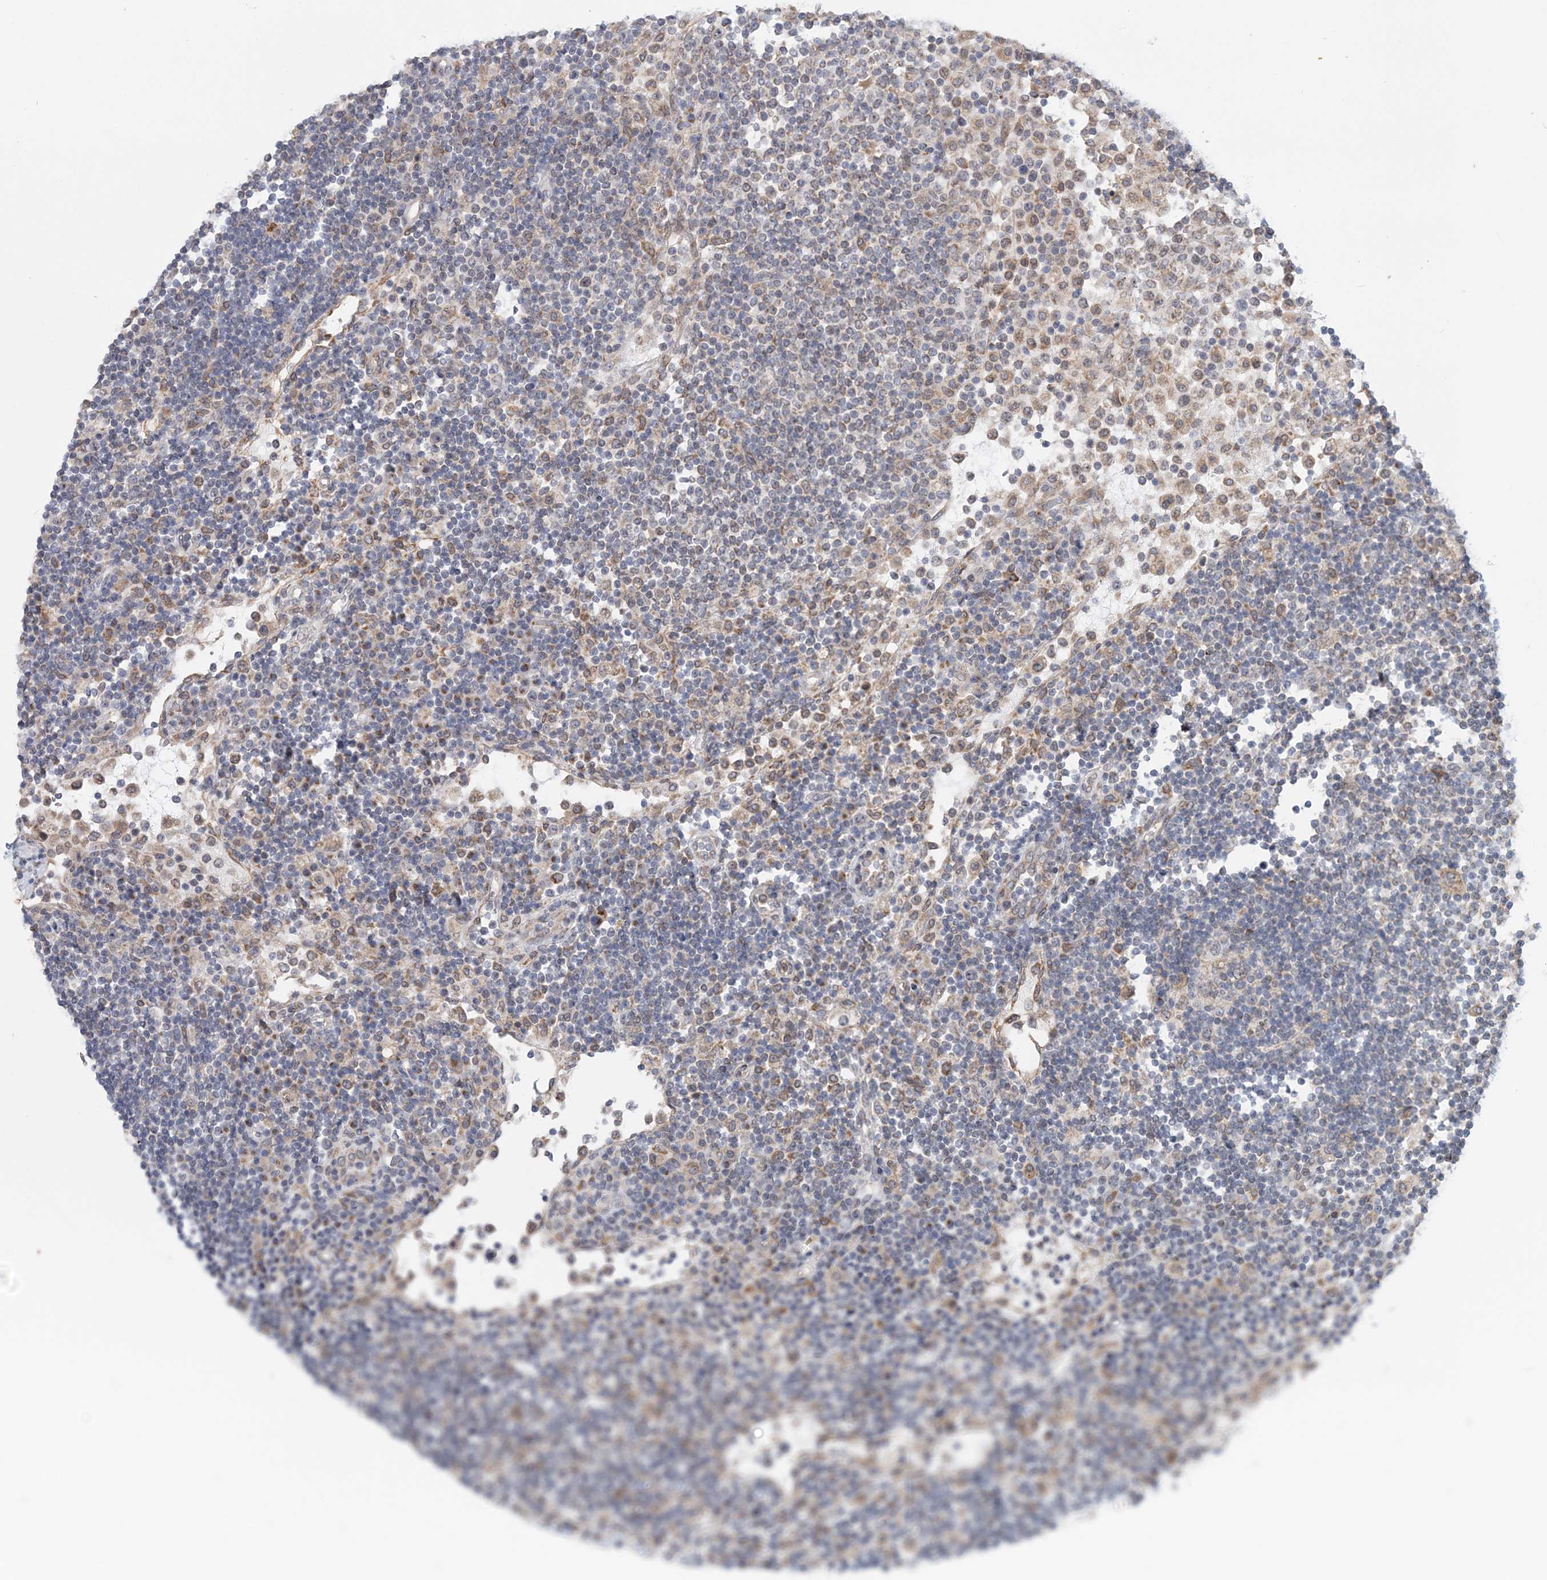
{"staining": {"intensity": "weak", "quantity": "<25%", "location": "nuclear"}, "tissue": "lymph node", "cell_type": "Germinal center cells", "image_type": "normal", "snomed": [{"axis": "morphology", "description": "Normal tissue, NOS"}, {"axis": "topography", "description": "Lymph node"}], "caption": "DAB (3,3'-diaminobenzidine) immunohistochemical staining of normal lymph node displays no significant staining in germinal center cells.", "gene": "PCYOX1L", "patient": {"sex": "female", "age": 53}}